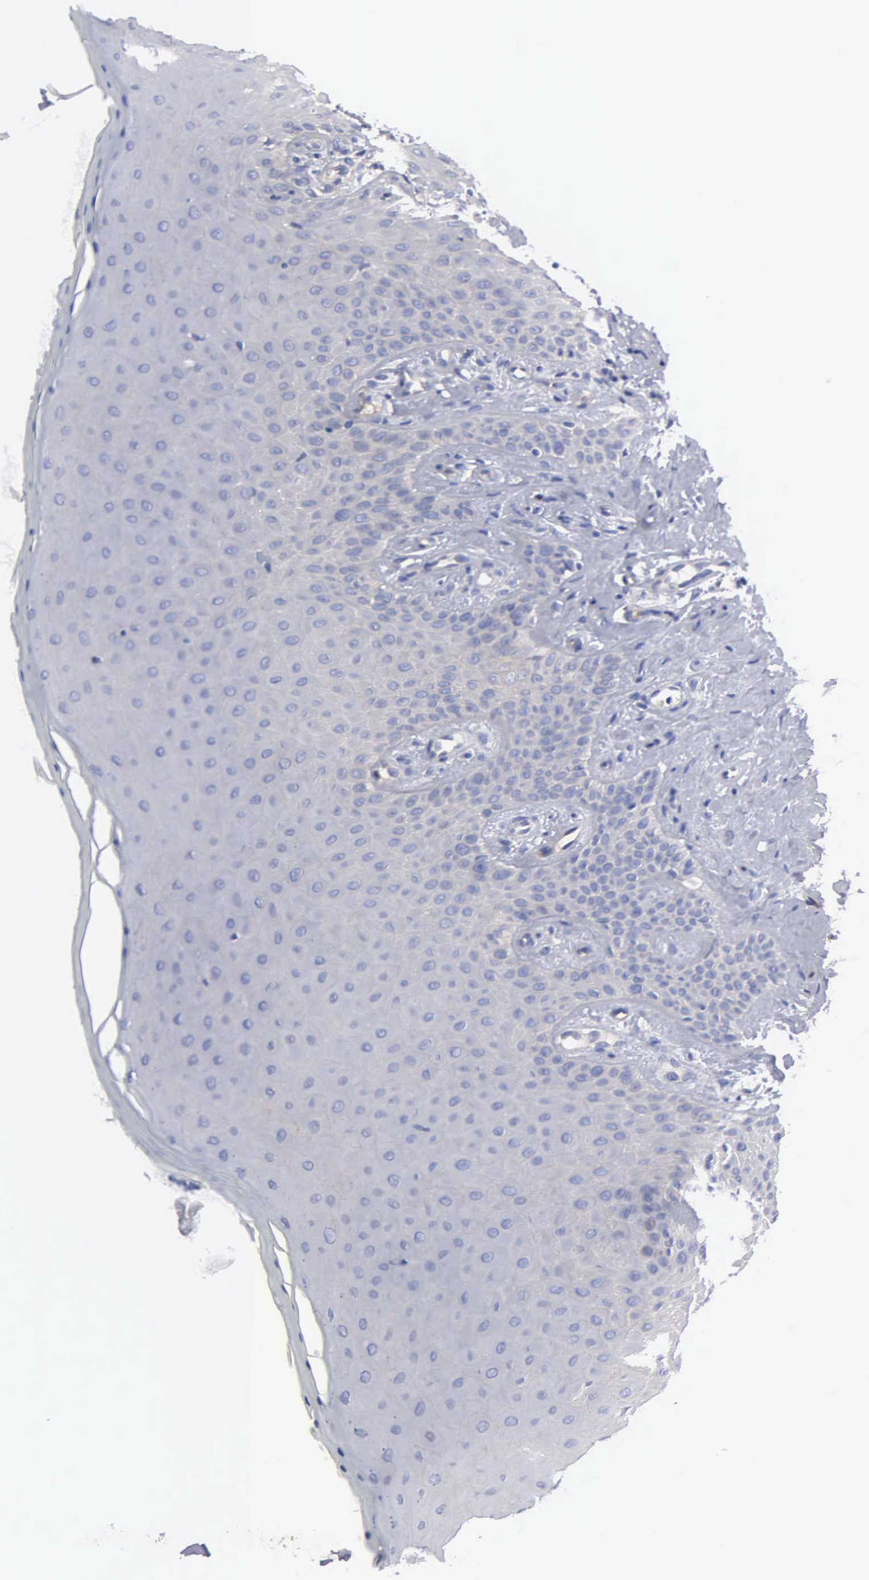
{"staining": {"intensity": "negative", "quantity": "none", "location": "none"}, "tissue": "oral mucosa", "cell_type": "Squamous epithelial cells", "image_type": "normal", "snomed": [{"axis": "morphology", "description": "Normal tissue, NOS"}, {"axis": "topography", "description": "Oral tissue"}], "caption": "Immunohistochemistry (IHC) of benign oral mucosa shows no expression in squamous epithelial cells.", "gene": "RDX", "patient": {"sex": "male", "age": 69}}